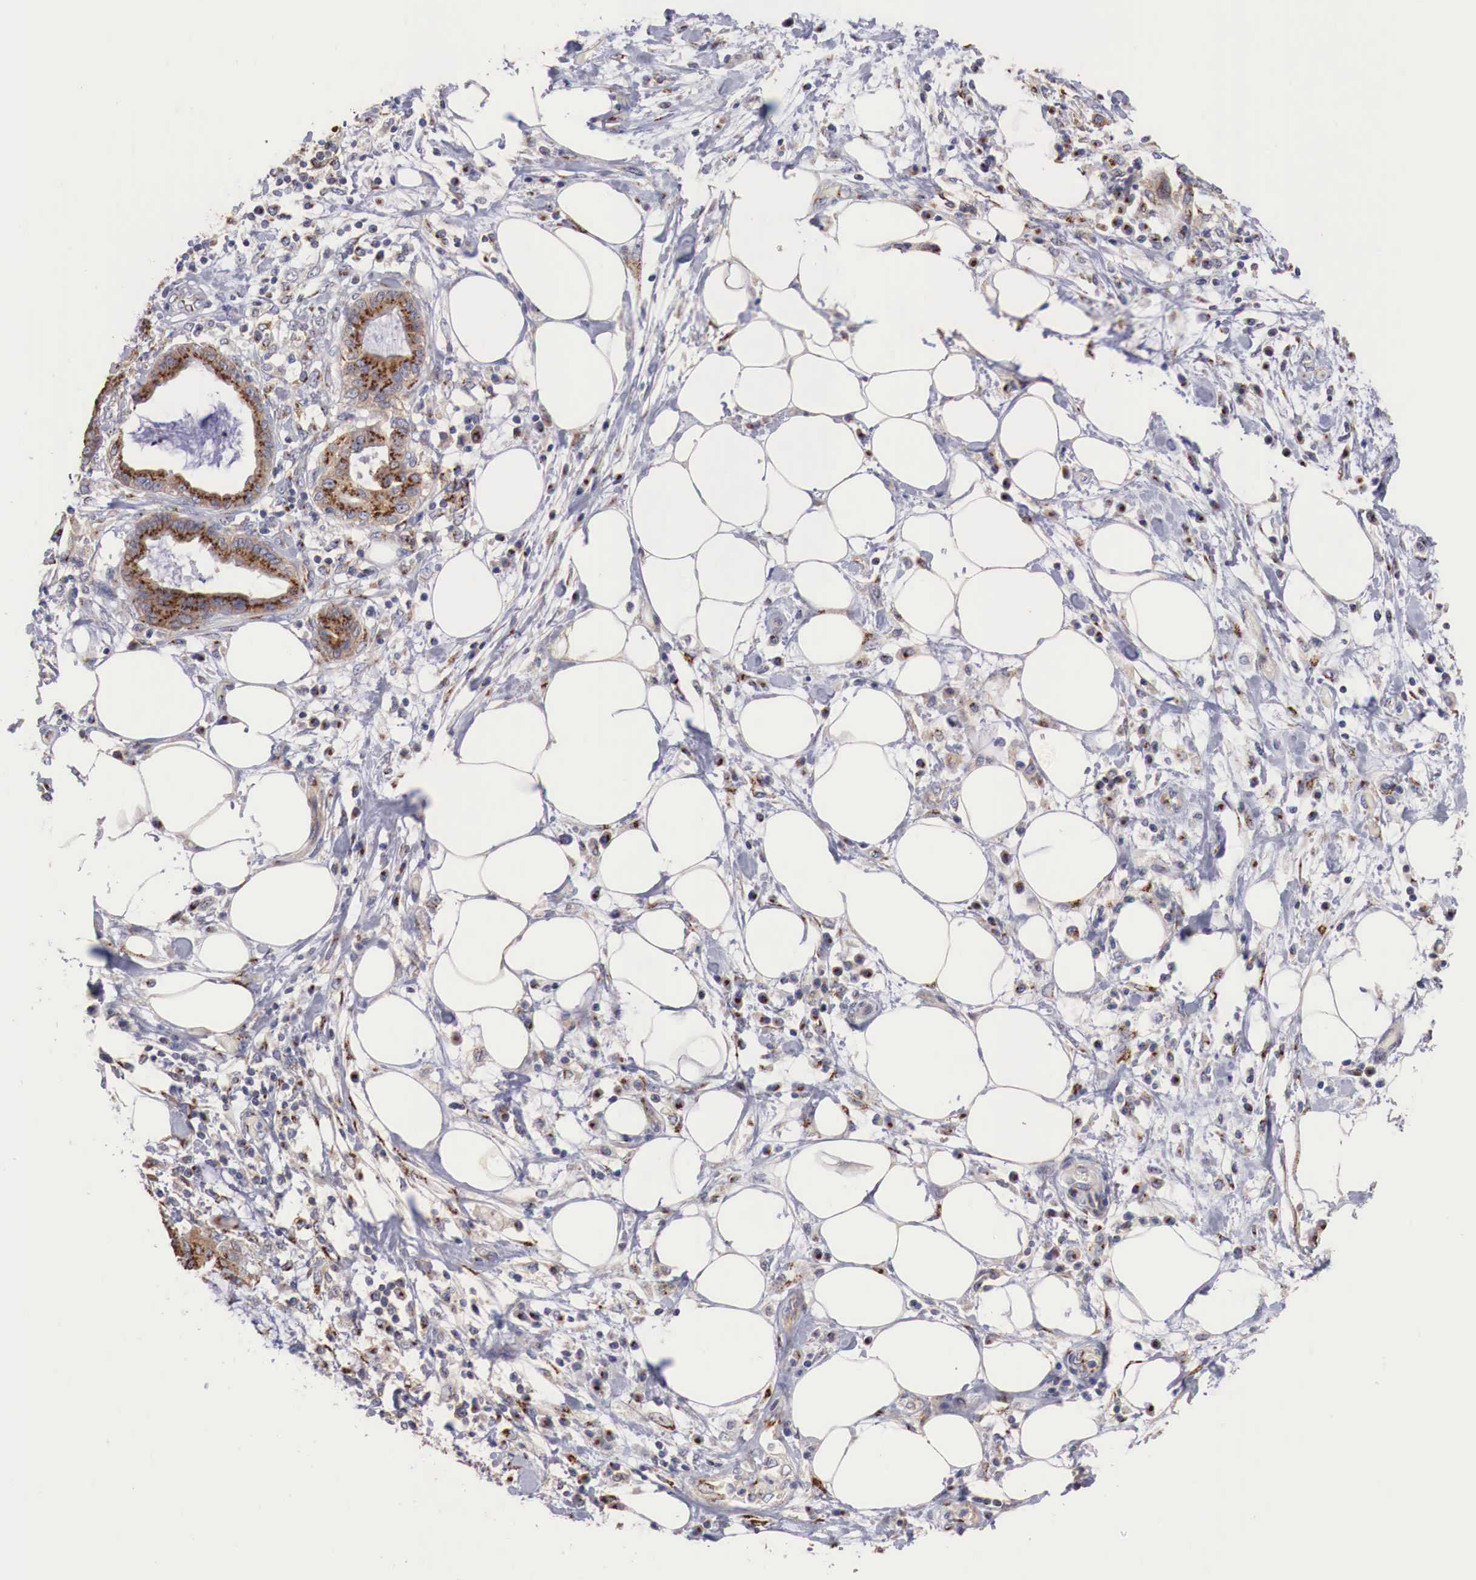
{"staining": {"intensity": "strong", "quantity": ">75%", "location": "cytoplasmic/membranous"}, "tissue": "pancreatic cancer", "cell_type": "Tumor cells", "image_type": "cancer", "snomed": [{"axis": "morphology", "description": "Adenocarcinoma, NOS"}, {"axis": "topography", "description": "Pancreas"}], "caption": "This photomicrograph displays IHC staining of pancreatic cancer, with high strong cytoplasmic/membranous staining in about >75% of tumor cells.", "gene": "SYAP1", "patient": {"sex": "female", "age": 64}}